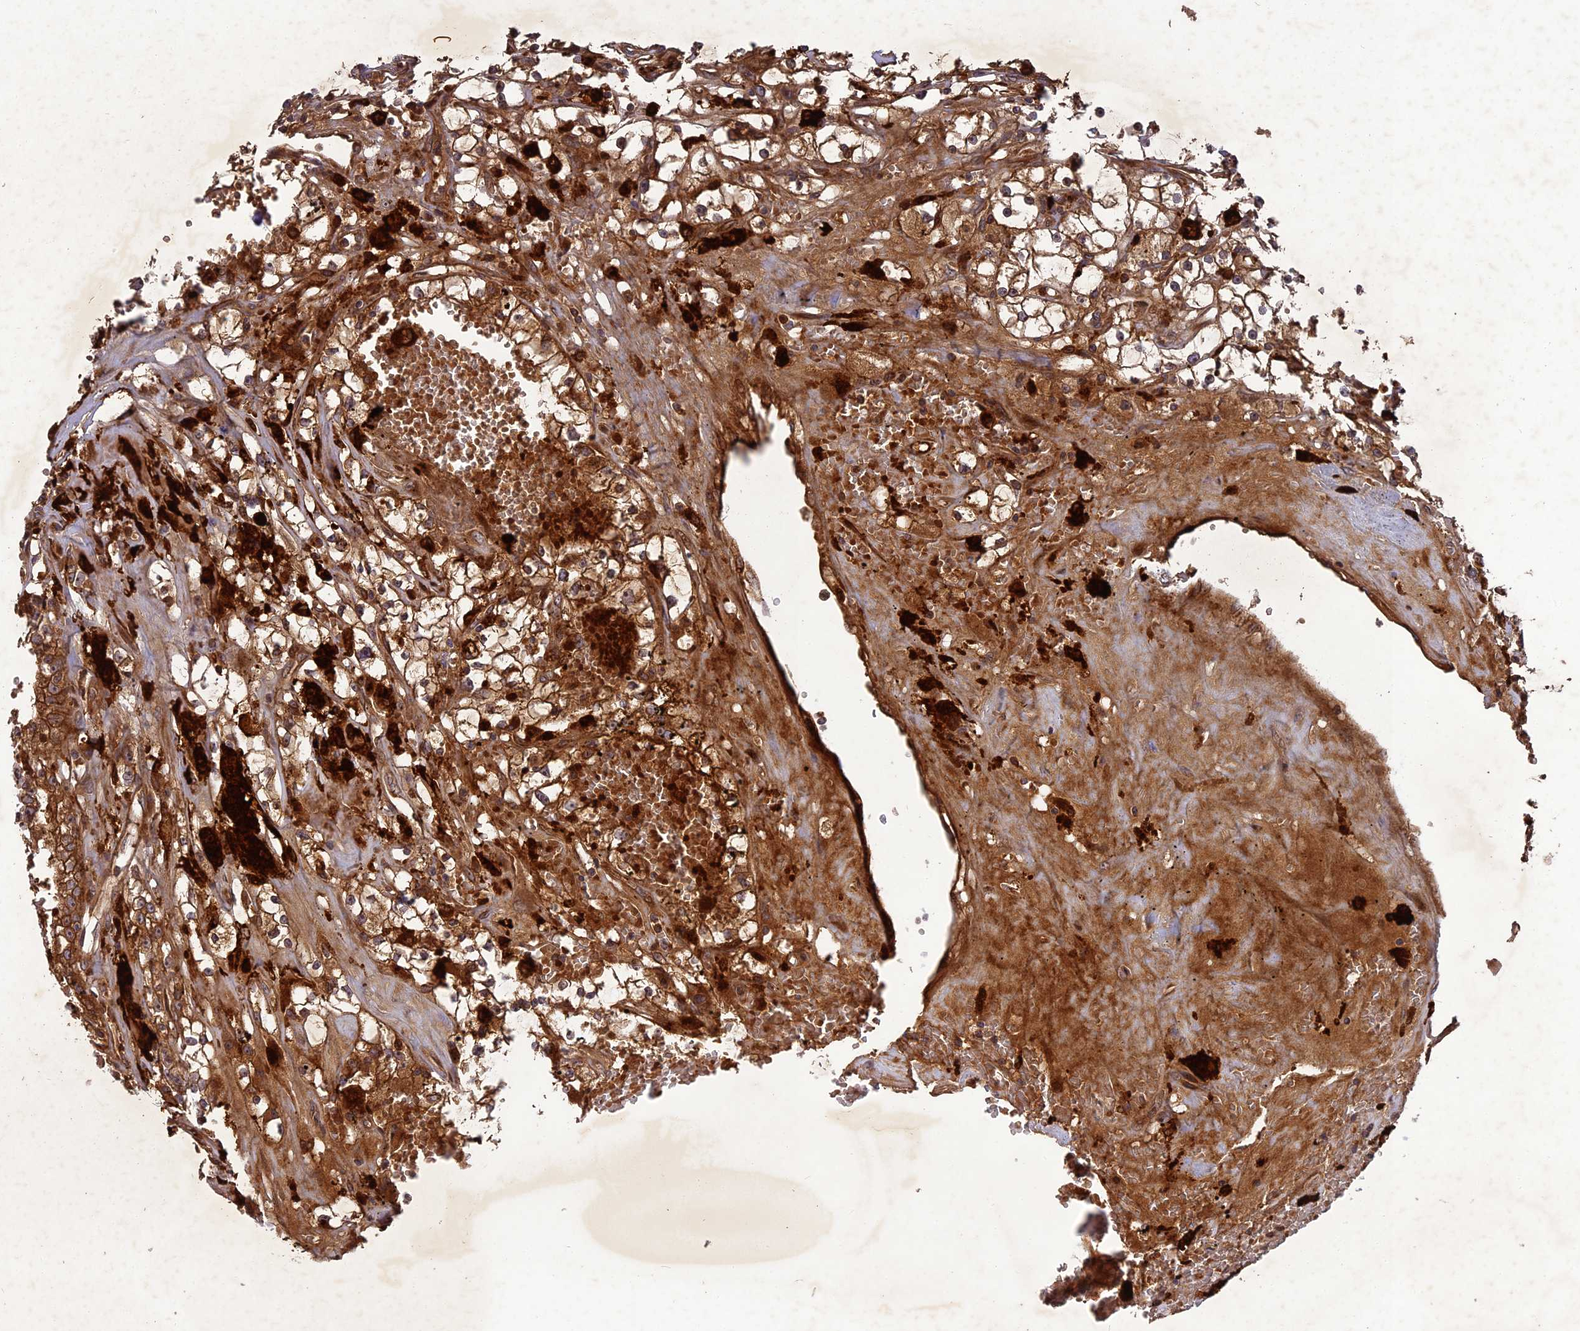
{"staining": {"intensity": "moderate", "quantity": ">75%", "location": "cytoplasmic/membranous"}, "tissue": "renal cancer", "cell_type": "Tumor cells", "image_type": "cancer", "snomed": [{"axis": "morphology", "description": "Adenocarcinoma, NOS"}, {"axis": "topography", "description": "Kidney"}], "caption": "Renal cancer (adenocarcinoma) was stained to show a protein in brown. There is medium levels of moderate cytoplasmic/membranous expression in approximately >75% of tumor cells.", "gene": "TMUB2", "patient": {"sex": "male", "age": 56}}